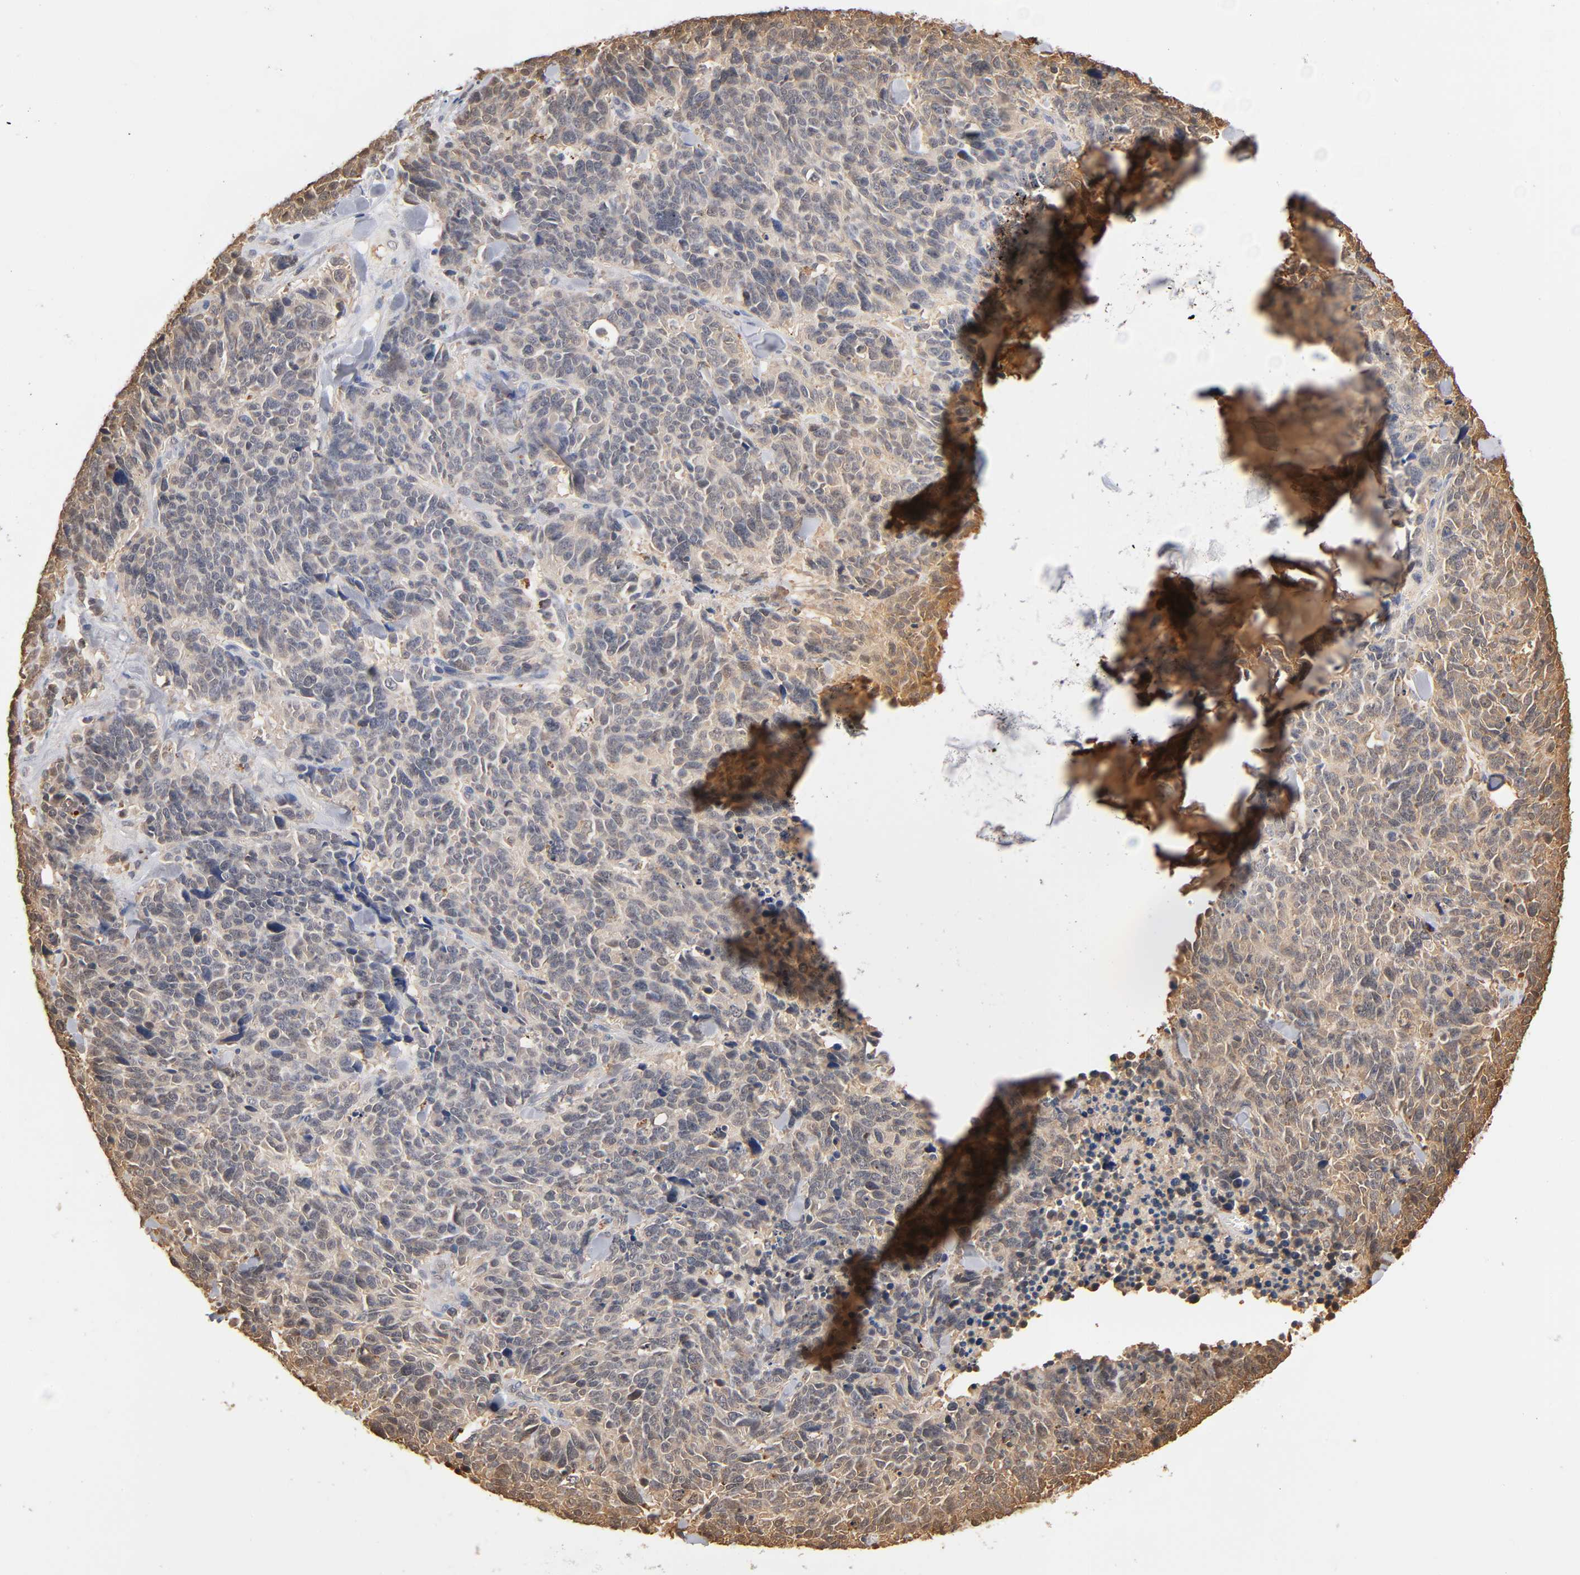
{"staining": {"intensity": "weak", "quantity": "25%-75%", "location": "cytoplasmic/membranous"}, "tissue": "lung cancer", "cell_type": "Tumor cells", "image_type": "cancer", "snomed": [{"axis": "morphology", "description": "Neoplasm, malignant, NOS"}, {"axis": "topography", "description": "Lung"}], "caption": "Immunohistochemical staining of lung cancer shows low levels of weak cytoplasmic/membranous staining in approximately 25%-75% of tumor cells. The staining was performed using DAB to visualize the protein expression in brown, while the nuclei were stained in blue with hematoxylin (Magnification: 20x).", "gene": "DFFB", "patient": {"sex": "female", "age": 58}}